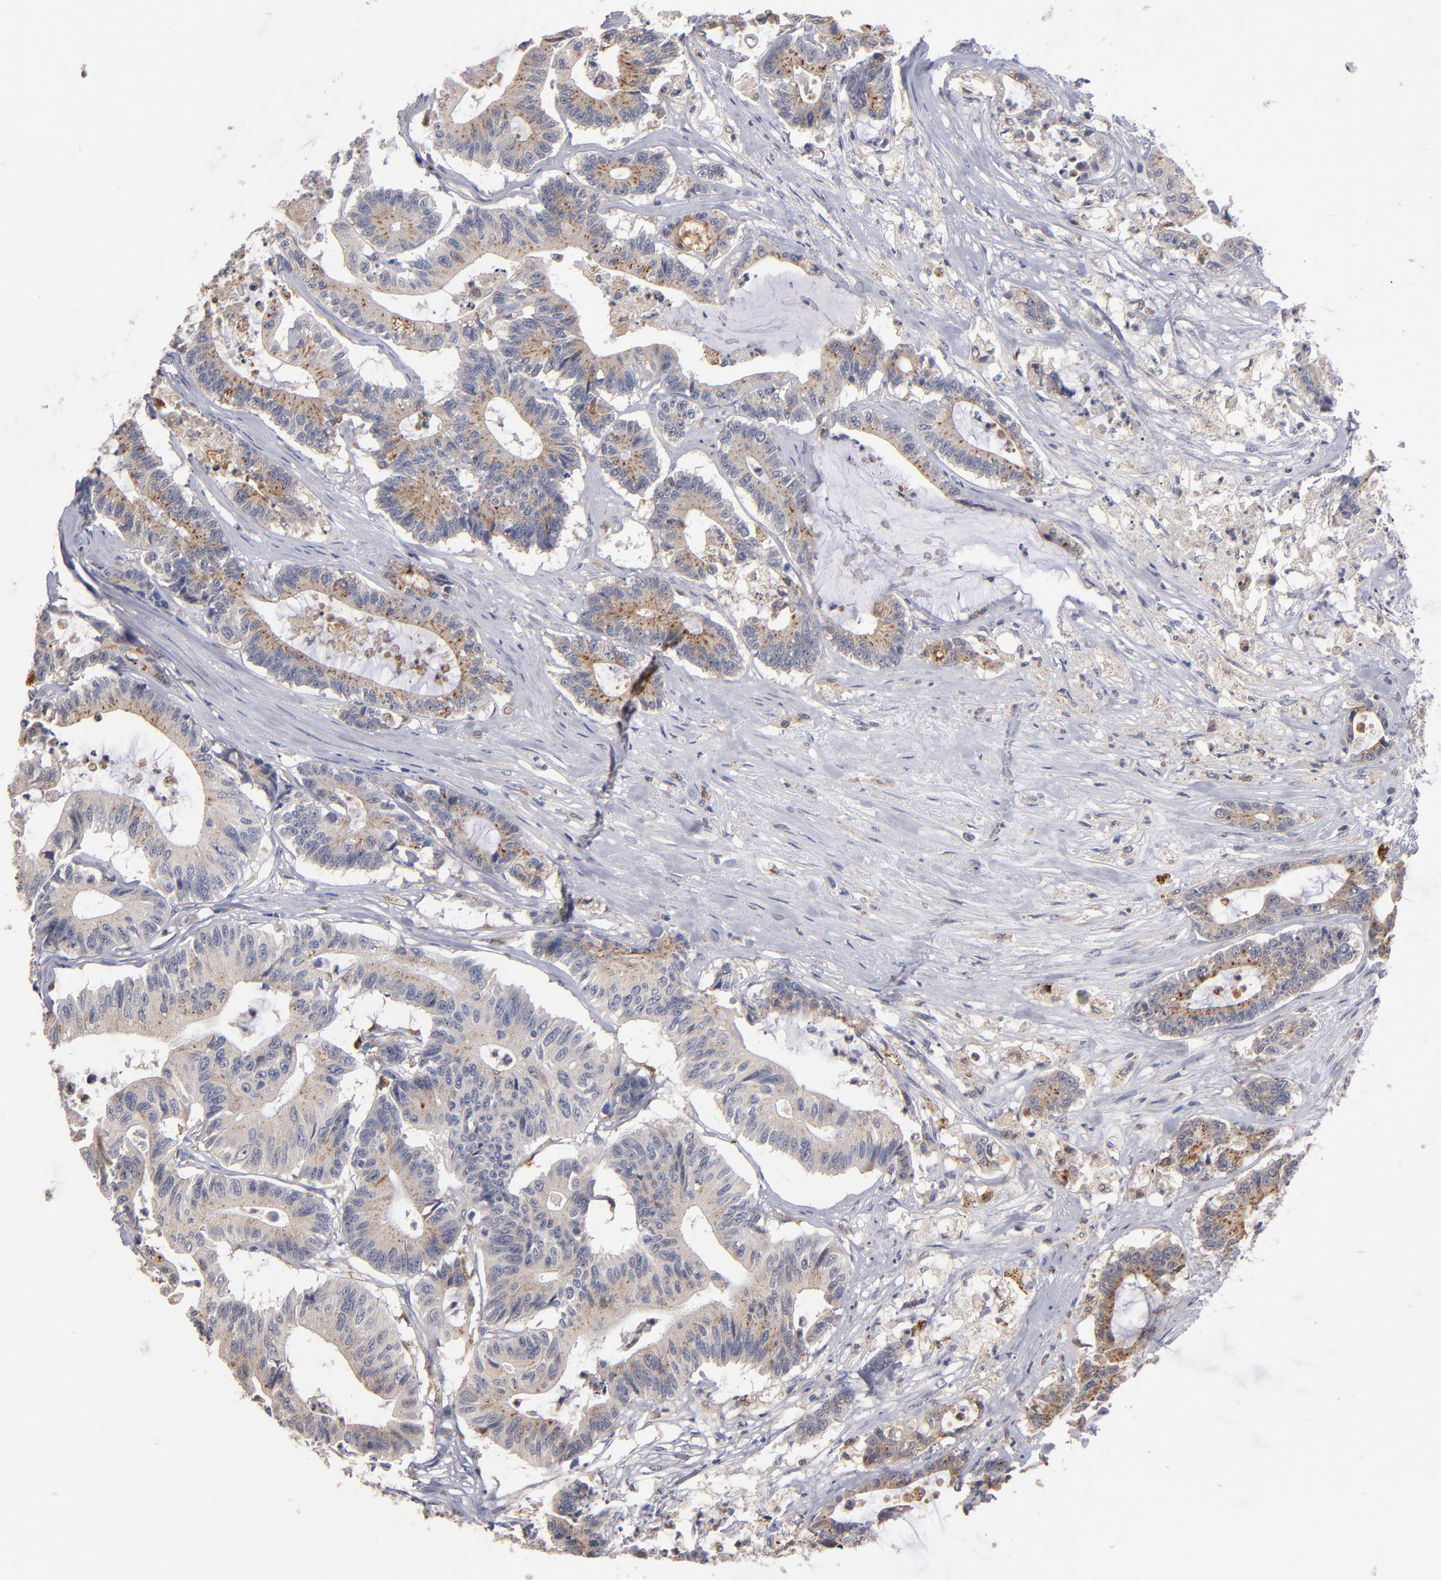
{"staining": {"intensity": "weak", "quantity": "25%-75%", "location": "cytoplasmic/membranous"}, "tissue": "colorectal cancer", "cell_type": "Tumor cells", "image_type": "cancer", "snomed": [{"axis": "morphology", "description": "Adenocarcinoma, NOS"}, {"axis": "topography", "description": "Colon"}], "caption": "Colorectal cancer stained with a brown dye reveals weak cytoplasmic/membranous positive staining in approximately 25%-75% of tumor cells.", "gene": "SELP", "patient": {"sex": "female", "age": 84}}